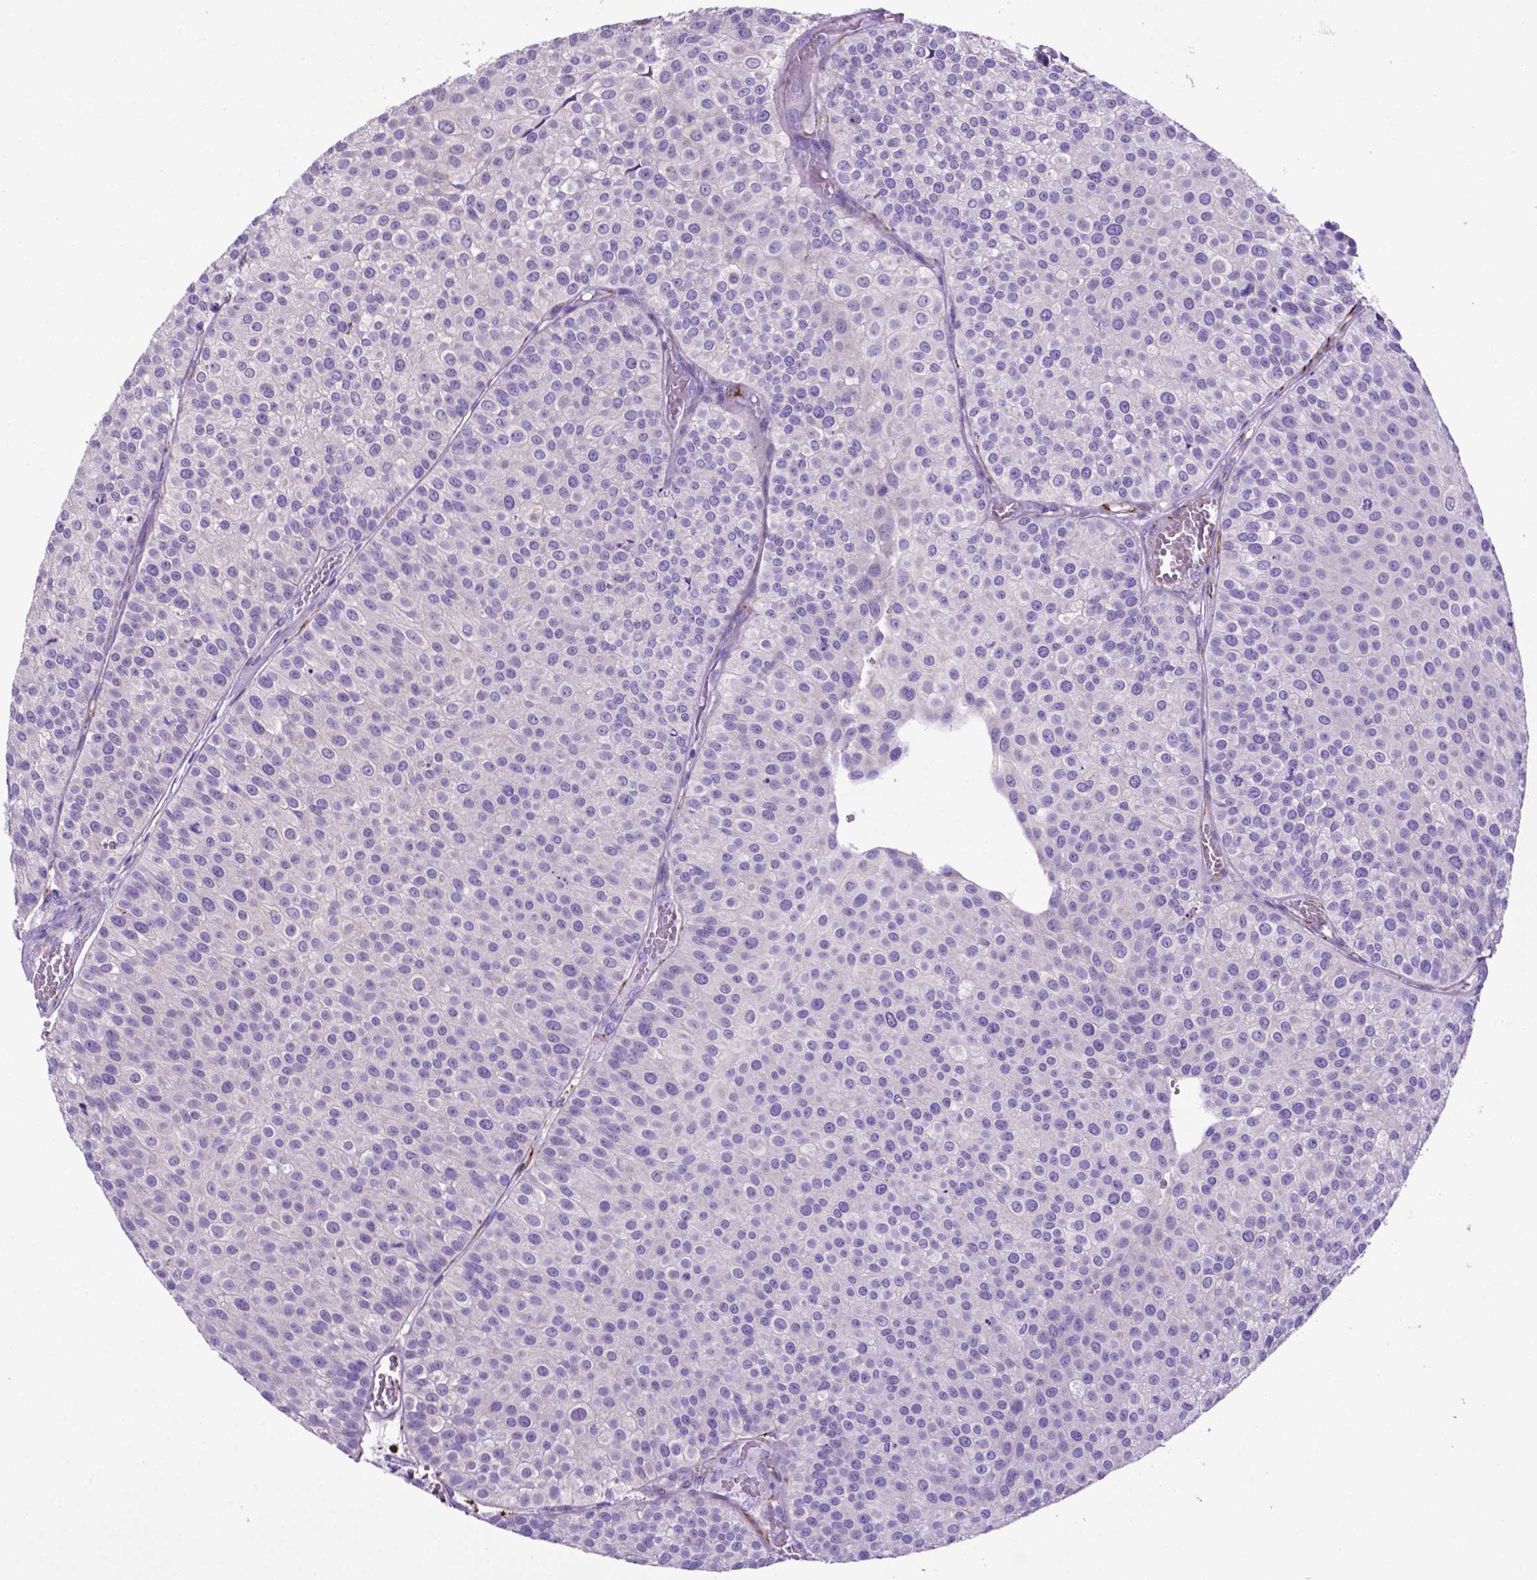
{"staining": {"intensity": "negative", "quantity": "none", "location": "none"}, "tissue": "urothelial cancer", "cell_type": "Tumor cells", "image_type": "cancer", "snomed": [{"axis": "morphology", "description": "Urothelial carcinoma, Low grade"}, {"axis": "topography", "description": "Urinary bladder"}], "caption": "Histopathology image shows no significant protein staining in tumor cells of urothelial cancer.", "gene": "LZTR1", "patient": {"sex": "female", "age": 87}}